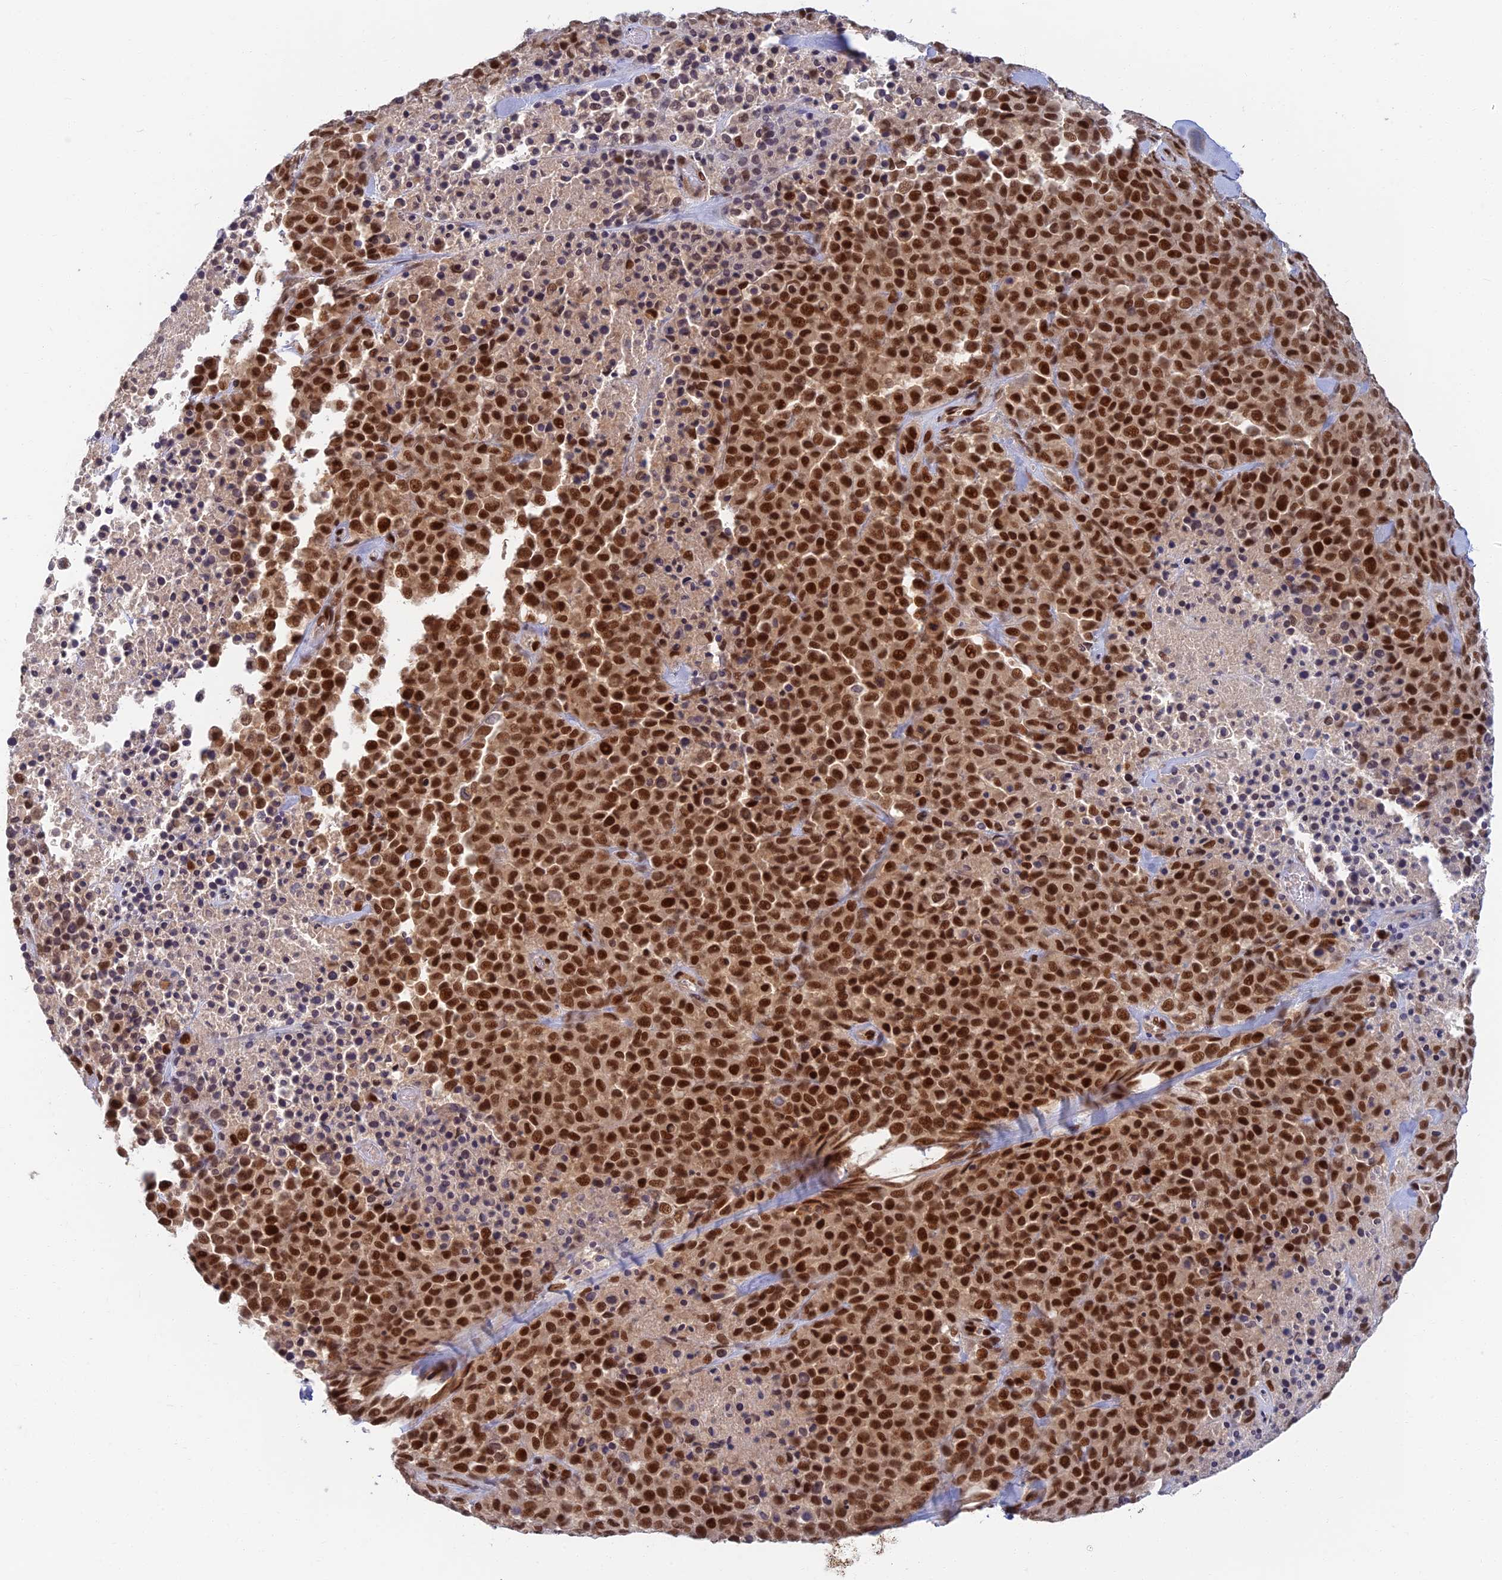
{"staining": {"intensity": "strong", "quantity": ">75%", "location": "nuclear"}, "tissue": "melanoma", "cell_type": "Tumor cells", "image_type": "cancer", "snomed": [{"axis": "morphology", "description": "Malignant melanoma, Metastatic site"}, {"axis": "topography", "description": "Skin"}], "caption": "Protein staining shows strong nuclear expression in approximately >75% of tumor cells in malignant melanoma (metastatic site).", "gene": "TCEA2", "patient": {"sex": "female", "age": 81}}